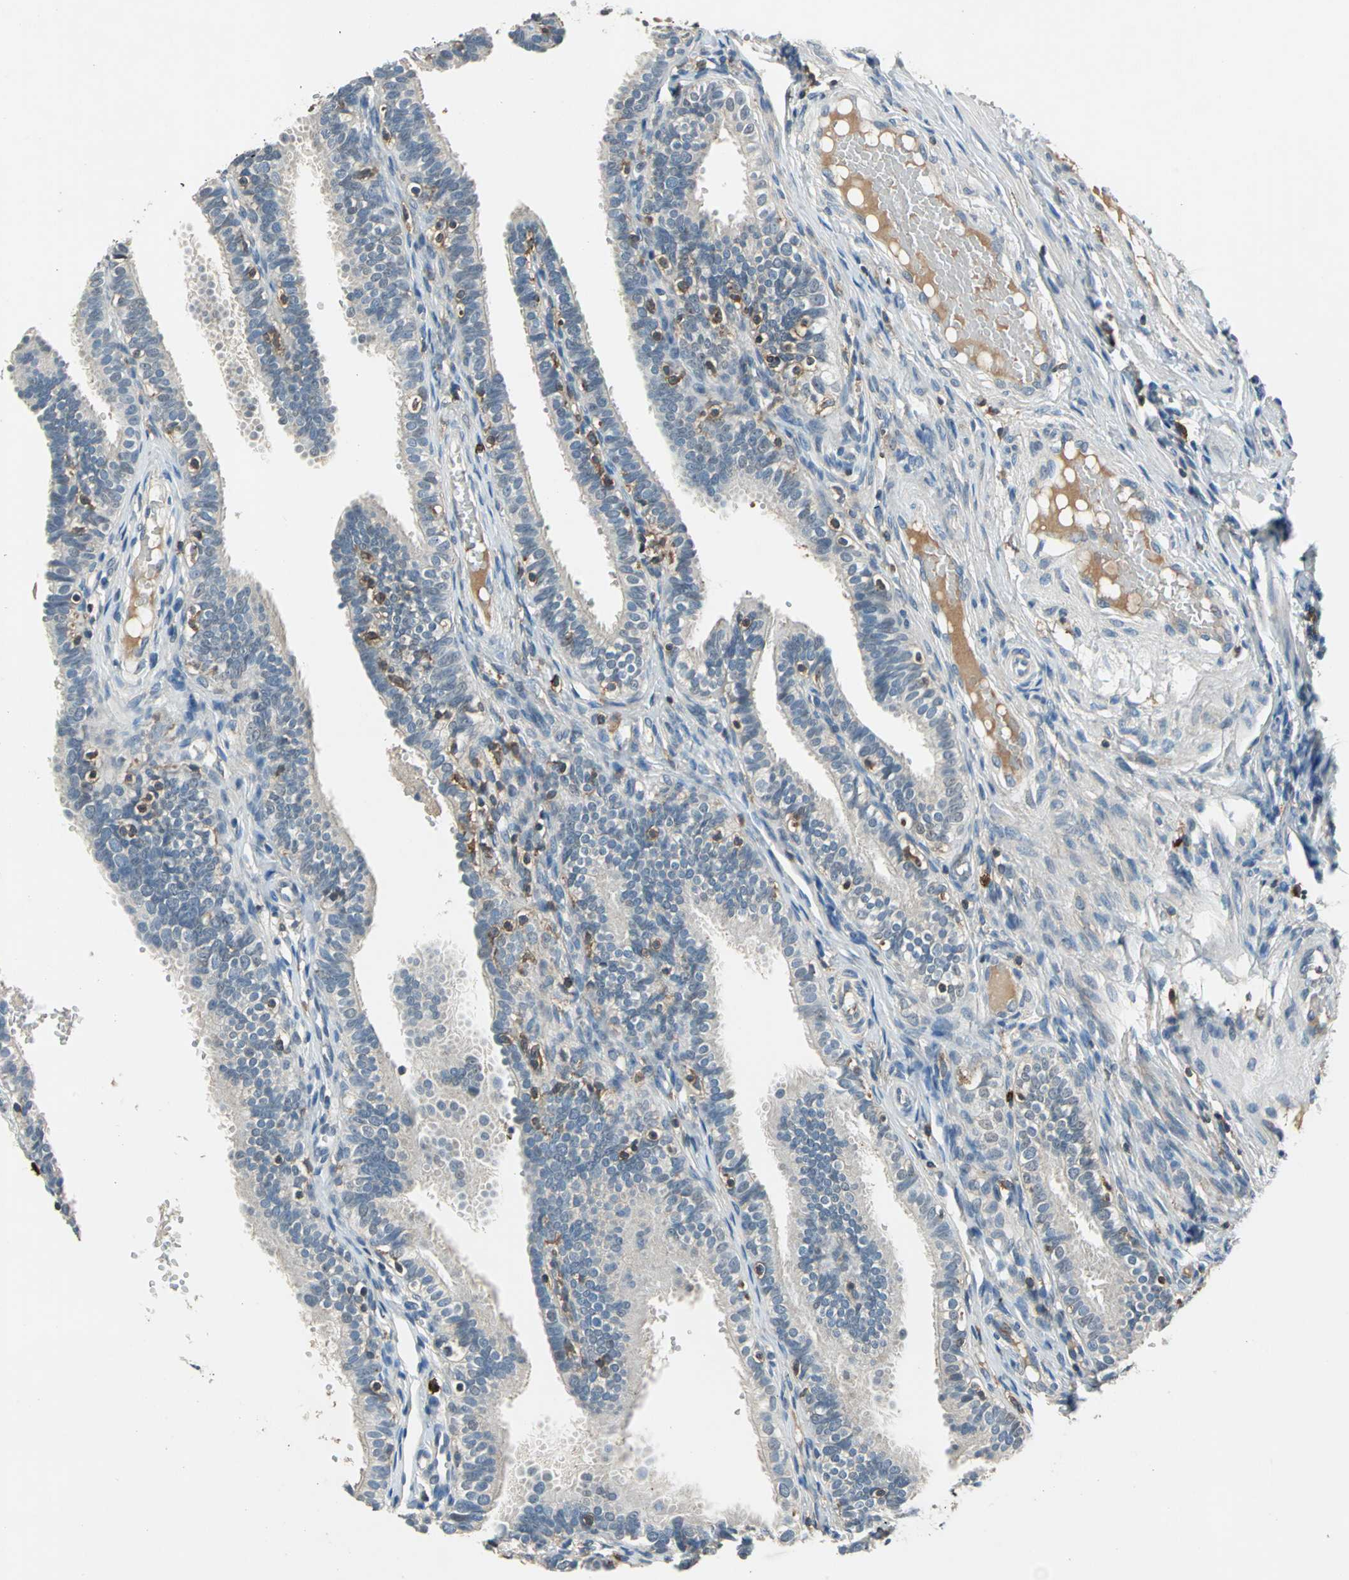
{"staining": {"intensity": "weak", "quantity": "25%-75%", "location": "cytoplasmic/membranous"}, "tissue": "fallopian tube", "cell_type": "Glandular cells", "image_type": "normal", "snomed": [{"axis": "morphology", "description": "Normal tissue, NOS"}, {"axis": "topography", "description": "Fallopian tube"}, {"axis": "topography", "description": "Placenta"}], "caption": "IHC image of unremarkable human fallopian tube stained for a protein (brown), which exhibits low levels of weak cytoplasmic/membranous staining in approximately 25%-75% of glandular cells.", "gene": "SLC19A2", "patient": {"sex": "female", "age": 34}}